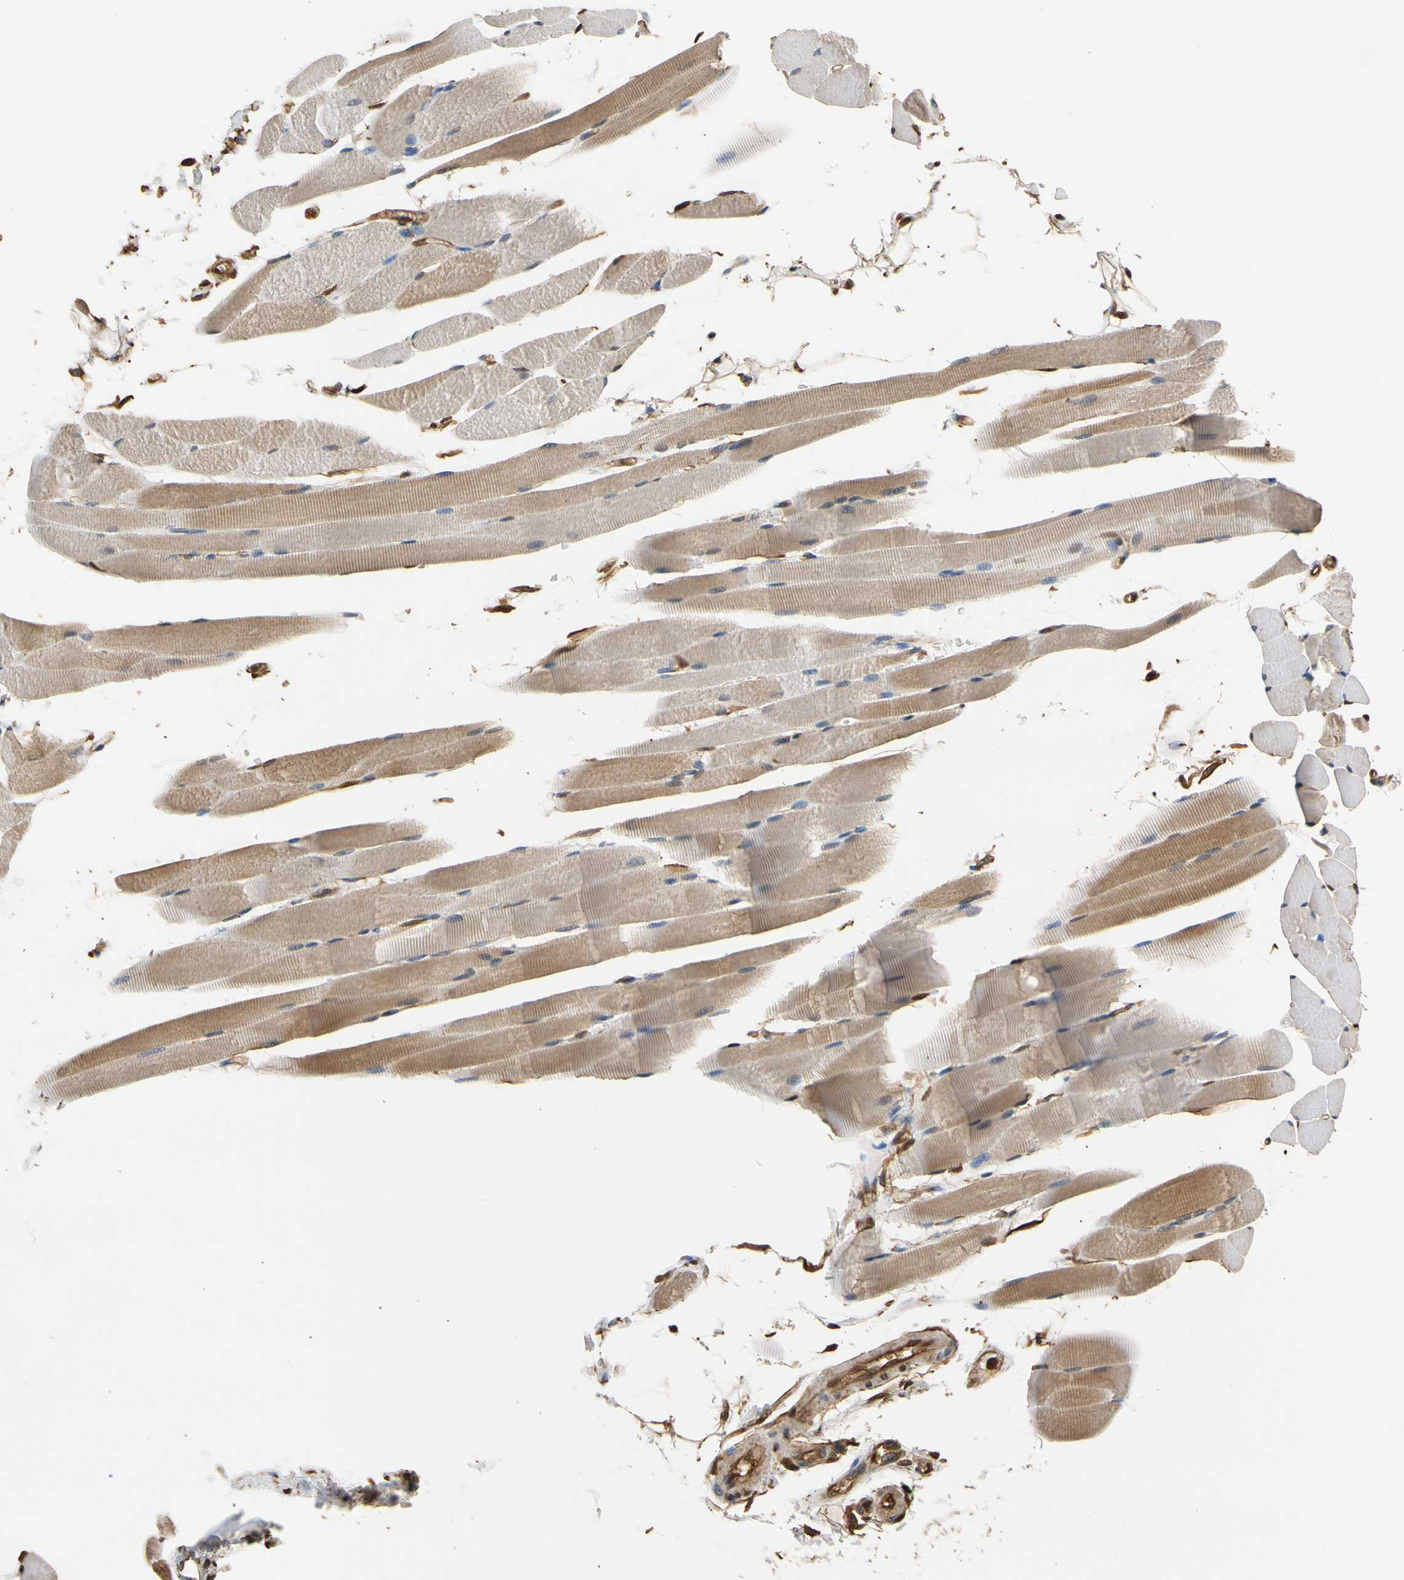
{"staining": {"intensity": "moderate", "quantity": "25%-75%", "location": "cytoplasmic/membranous,nuclear"}, "tissue": "skeletal muscle", "cell_type": "Myocytes", "image_type": "normal", "snomed": [{"axis": "morphology", "description": "Normal tissue, NOS"}, {"axis": "topography", "description": "Skeletal muscle"}, {"axis": "topography", "description": "Peripheral nerve tissue"}], "caption": "High-magnification brightfield microscopy of unremarkable skeletal muscle stained with DAB (3,3'-diaminobenzidine) (brown) and counterstained with hematoxylin (blue). myocytes exhibit moderate cytoplasmic/membranous,nuclear positivity is seen in about25%-75% of cells.", "gene": "S100A6", "patient": {"sex": "female", "age": 84}}